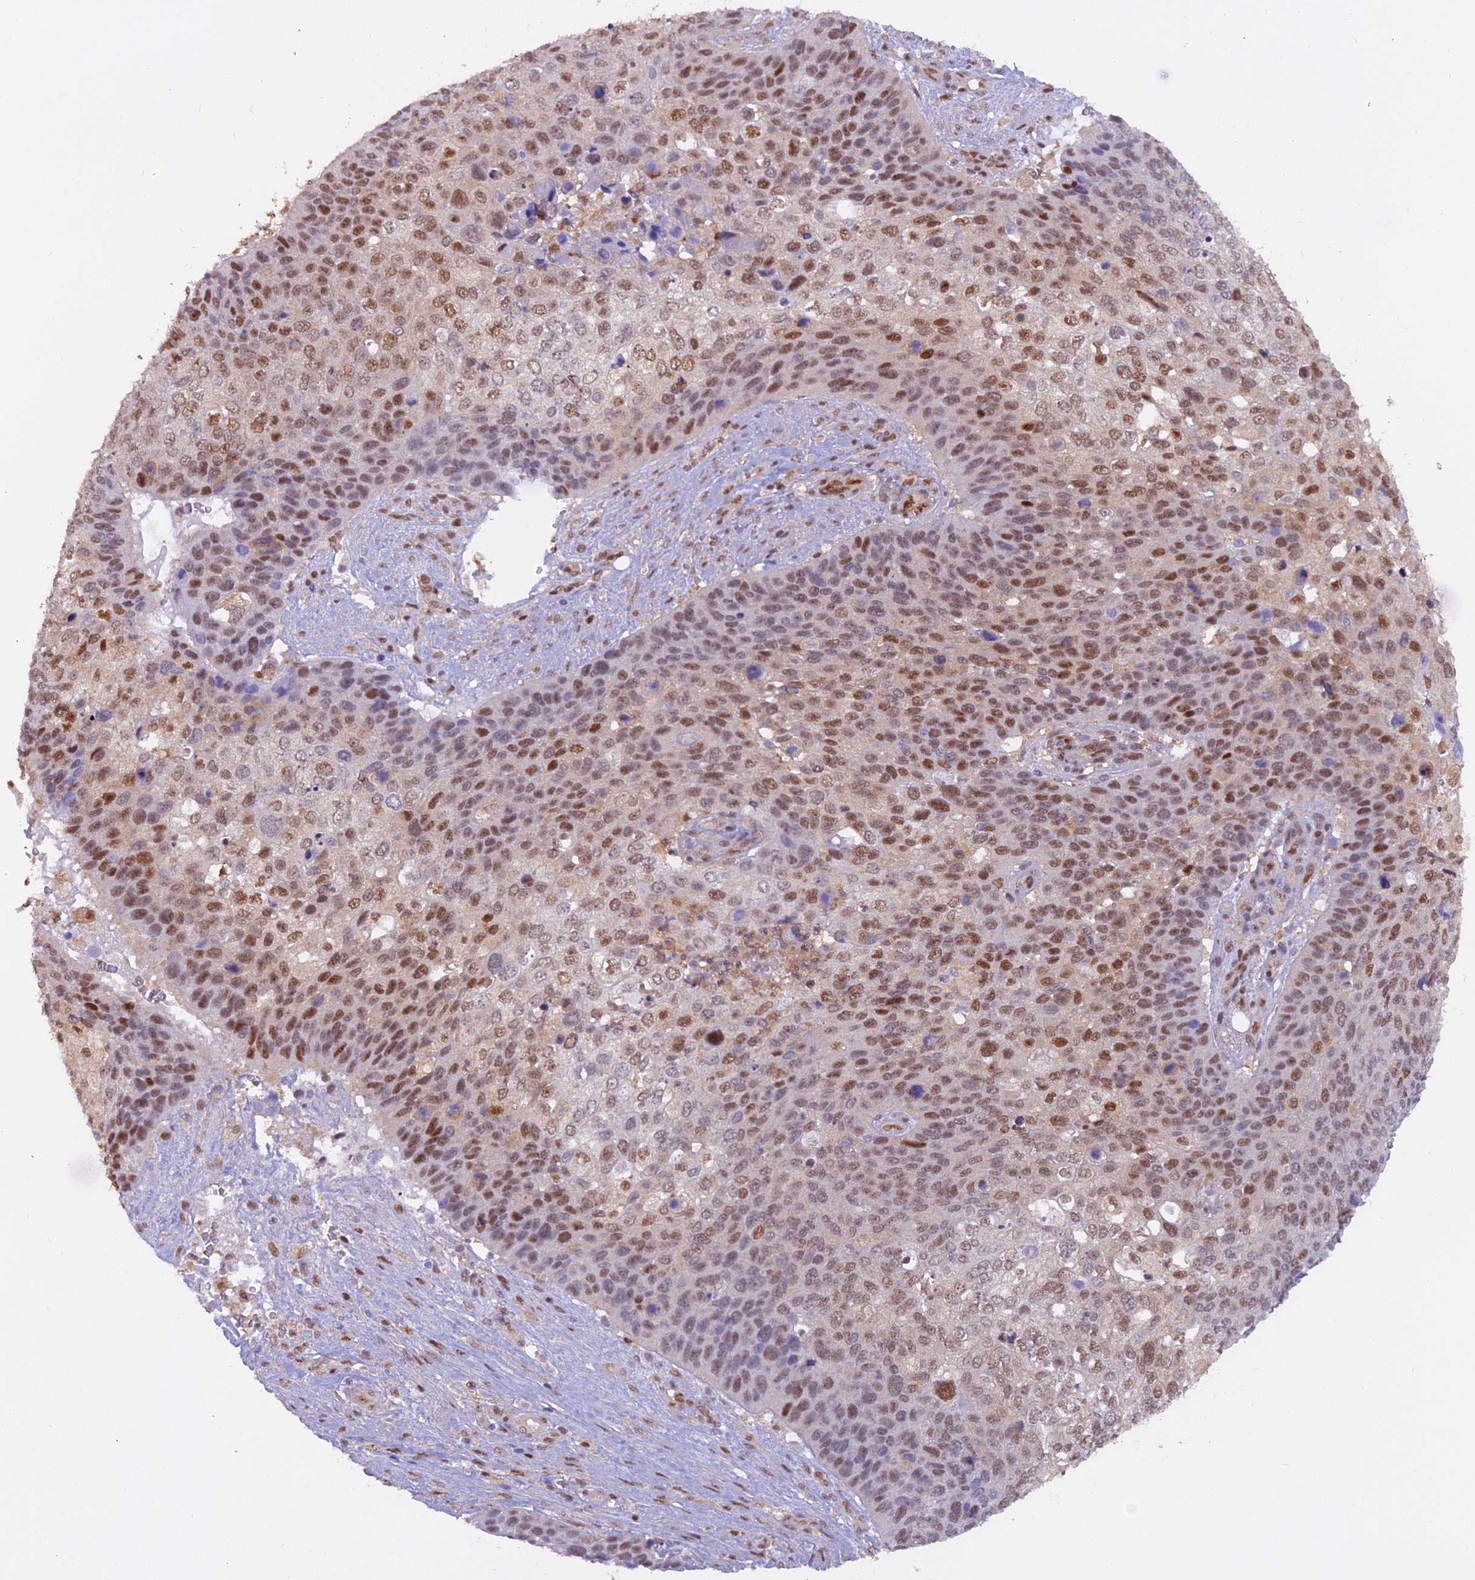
{"staining": {"intensity": "moderate", "quantity": "25%-75%", "location": "nuclear"}, "tissue": "skin cancer", "cell_type": "Tumor cells", "image_type": "cancer", "snomed": [{"axis": "morphology", "description": "Basal cell carcinoma"}, {"axis": "topography", "description": "Skin"}], "caption": "The immunohistochemical stain labels moderate nuclear expression in tumor cells of skin basal cell carcinoma tissue. (Brightfield microscopy of DAB IHC at high magnification).", "gene": "NPEPL1", "patient": {"sex": "female", "age": 74}}